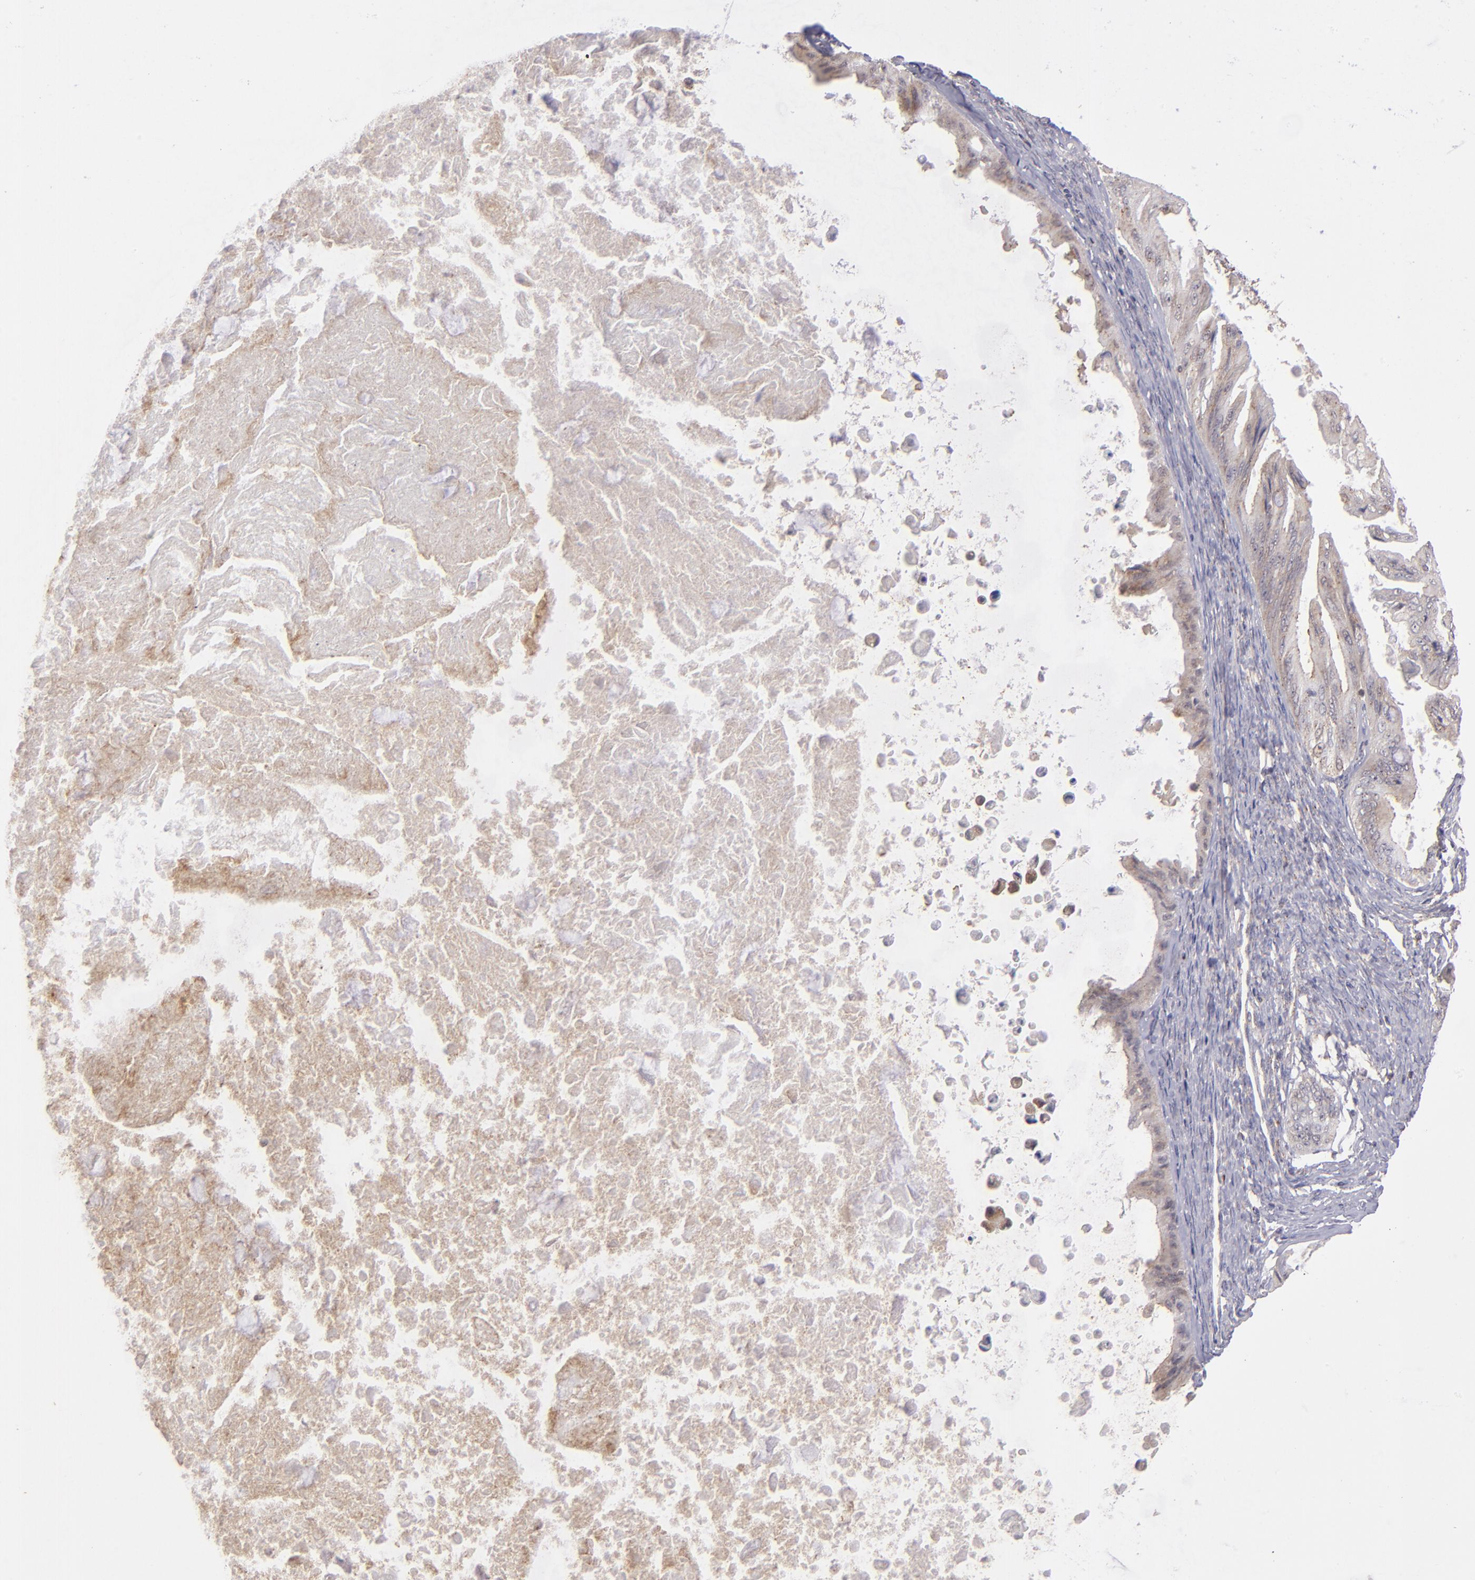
{"staining": {"intensity": "weak", "quantity": "25%-75%", "location": "cytoplasmic/membranous"}, "tissue": "ovarian cancer", "cell_type": "Tumor cells", "image_type": "cancer", "snomed": [{"axis": "morphology", "description": "Cystadenocarcinoma, mucinous, NOS"}, {"axis": "topography", "description": "Ovary"}], "caption": "The immunohistochemical stain highlights weak cytoplasmic/membranous staining in tumor cells of mucinous cystadenocarcinoma (ovarian) tissue.", "gene": "ZFYVE1", "patient": {"sex": "female", "age": 37}}